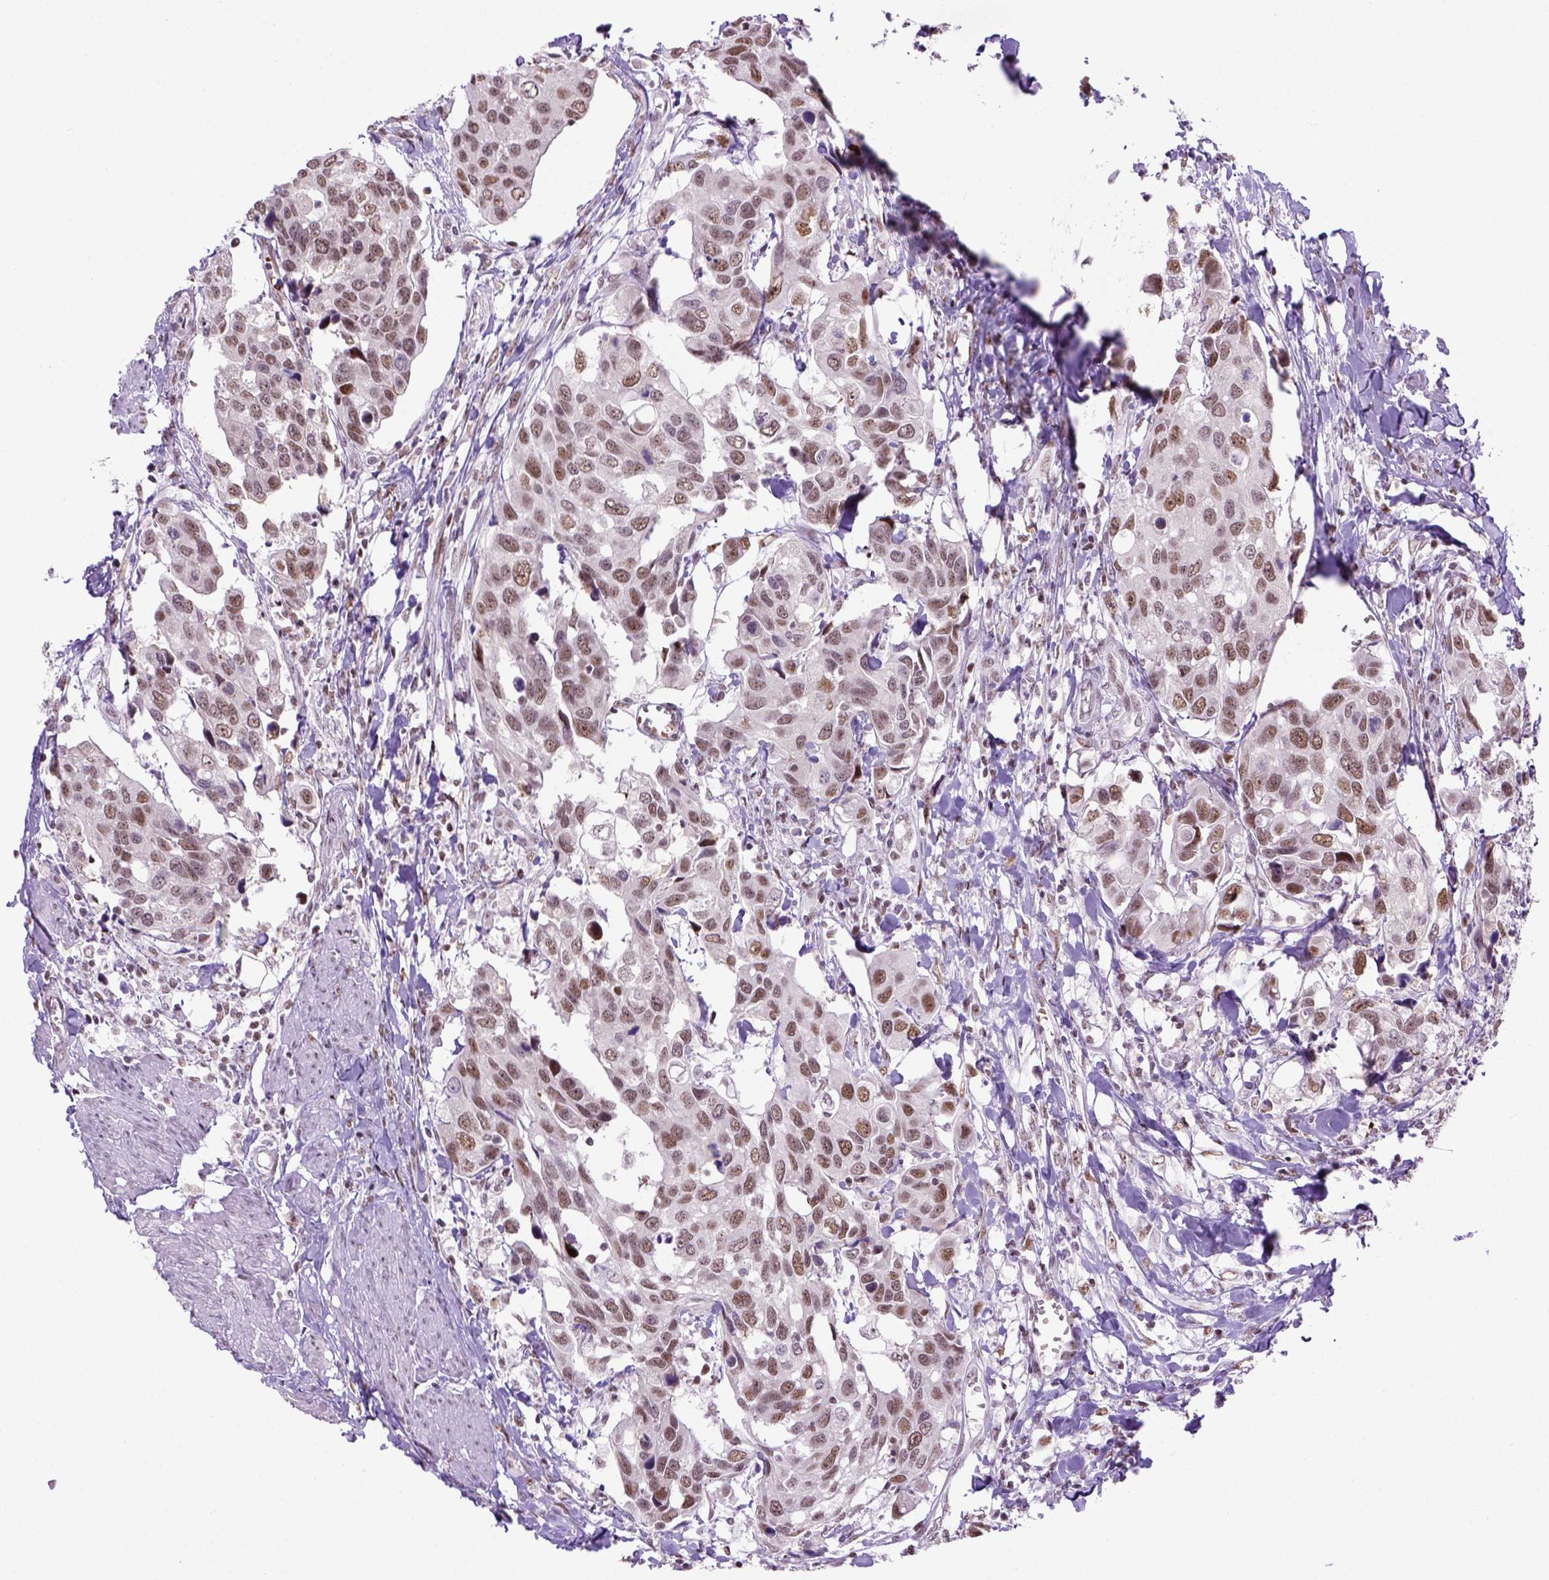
{"staining": {"intensity": "moderate", "quantity": "25%-75%", "location": "nuclear"}, "tissue": "urothelial cancer", "cell_type": "Tumor cells", "image_type": "cancer", "snomed": [{"axis": "morphology", "description": "Urothelial carcinoma, High grade"}, {"axis": "topography", "description": "Urinary bladder"}], "caption": "A brown stain shows moderate nuclear staining of a protein in human urothelial cancer tumor cells. The staining was performed using DAB, with brown indicating positive protein expression. Nuclei are stained blue with hematoxylin.", "gene": "TBPL1", "patient": {"sex": "male", "age": 60}}